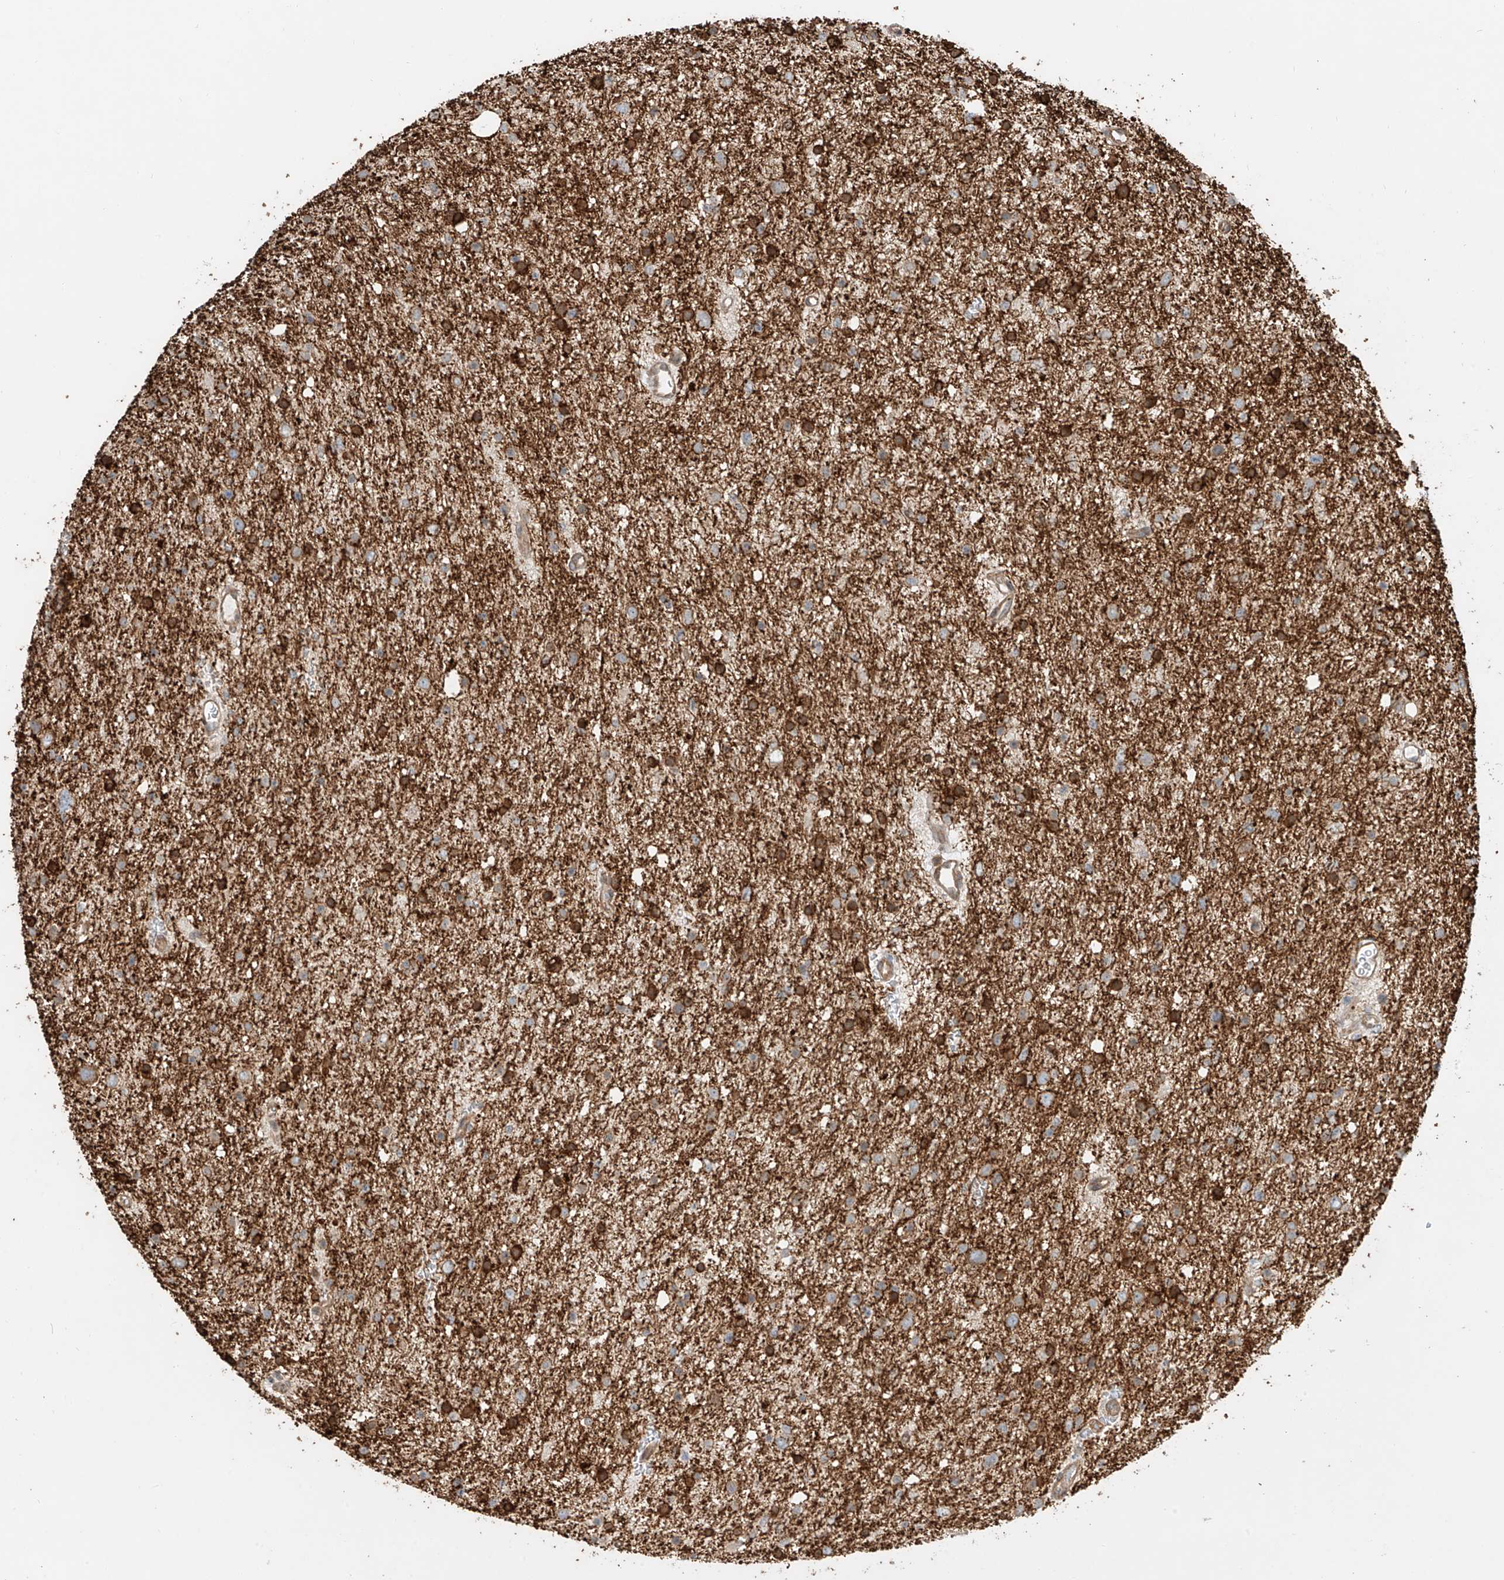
{"staining": {"intensity": "weak", "quantity": "25%-75%", "location": "cytoplasmic/membranous"}, "tissue": "glioma", "cell_type": "Tumor cells", "image_type": "cancer", "snomed": [{"axis": "morphology", "description": "Glioma, malignant, Low grade"}, {"axis": "topography", "description": "Brain"}], "caption": "A high-resolution image shows immunohistochemistry staining of glioma, which demonstrates weak cytoplasmic/membranous expression in approximately 25%-75% of tumor cells.", "gene": "CEP162", "patient": {"sex": "female", "age": 37}}